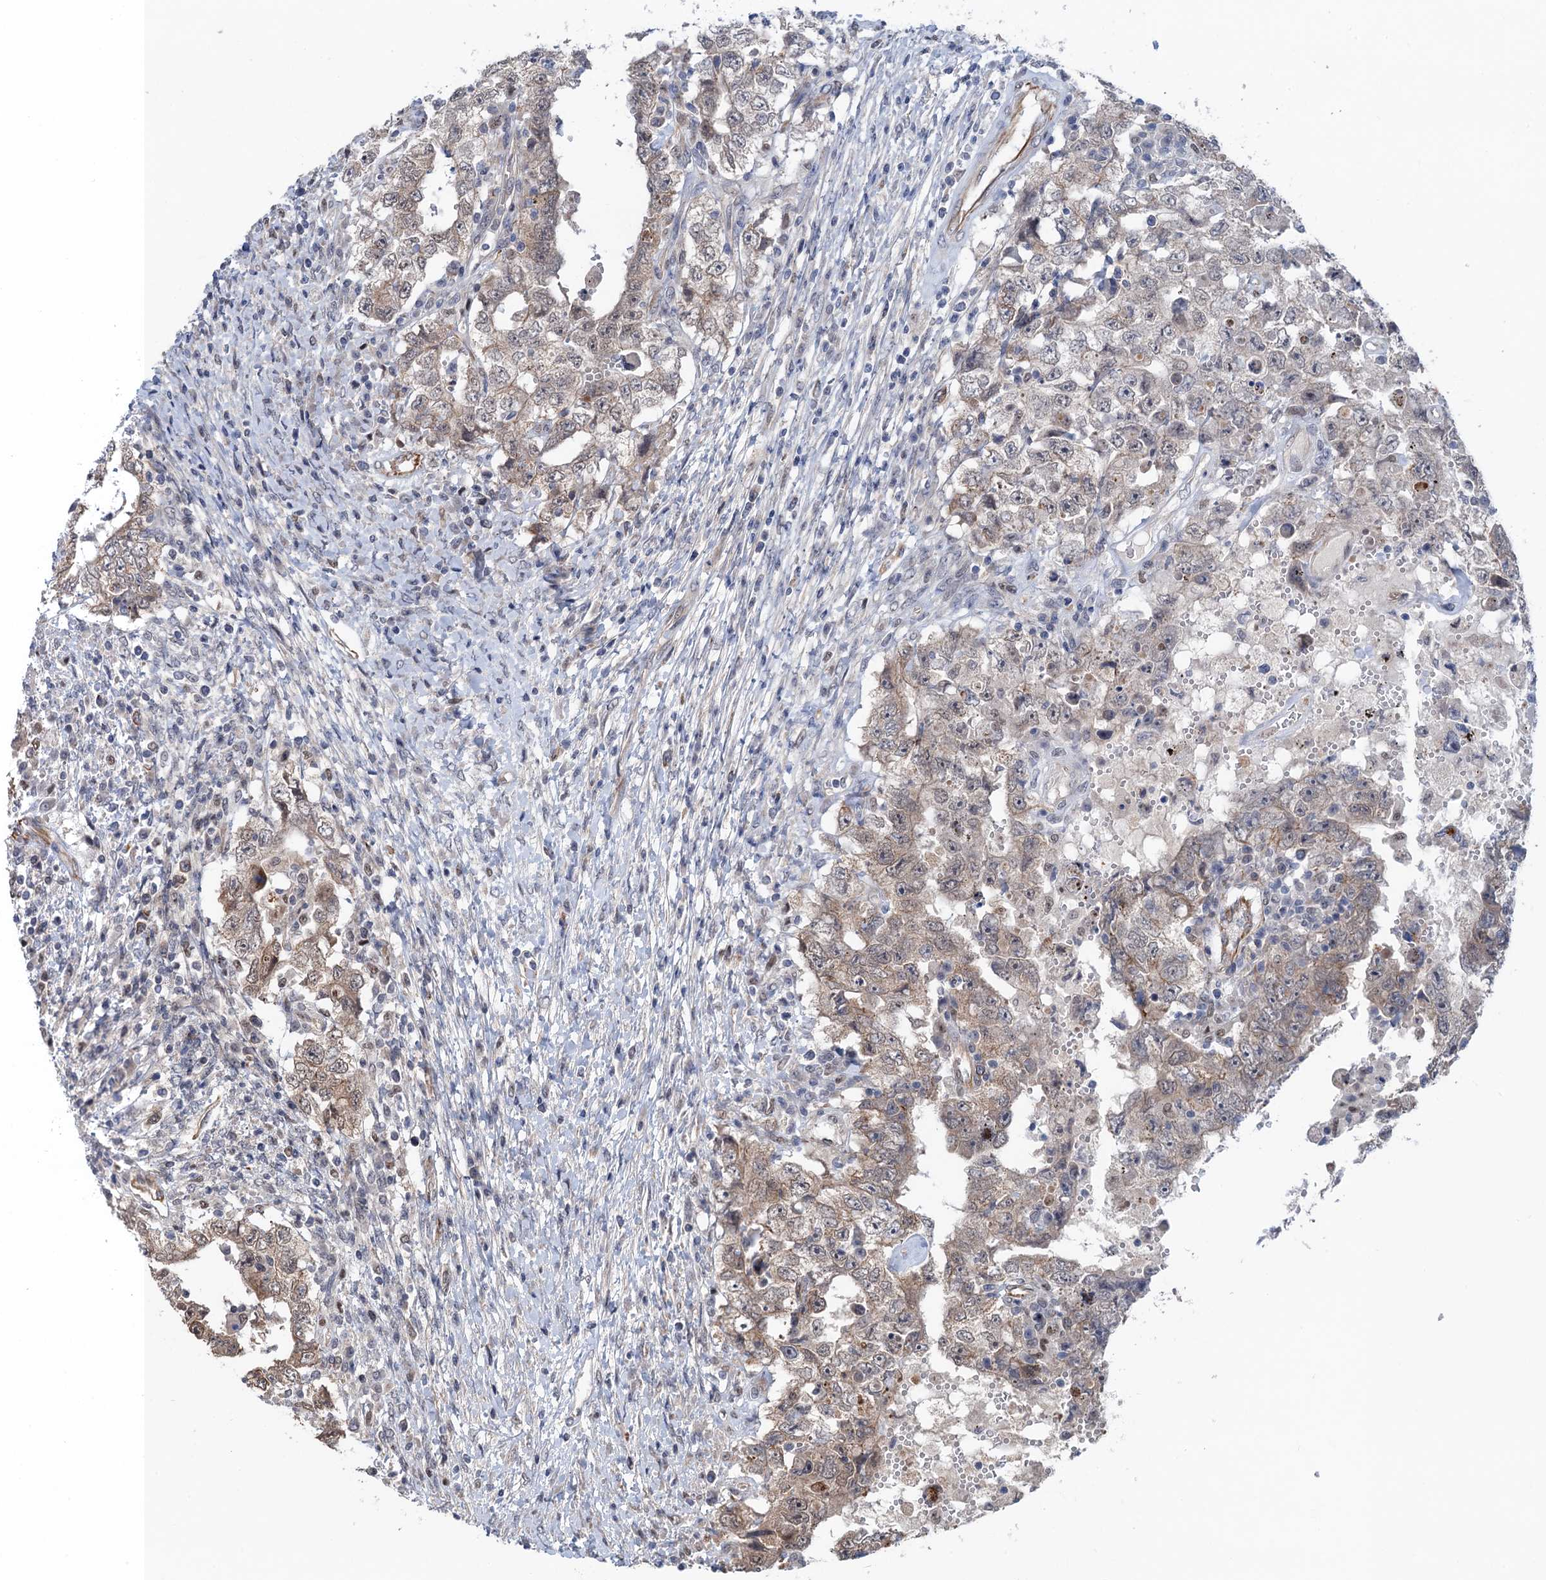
{"staining": {"intensity": "moderate", "quantity": "25%-75%", "location": "cytoplasmic/membranous,nuclear"}, "tissue": "testis cancer", "cell_type": "Tumor cells", "image_type": "cancer", "snomed": [{"axis": "morphology", "description": "Carcinoma, Embryonal, NOS"}, {"axis": "topography", "description": "Testis"}], "caption": "Protein expression analysis of human testis embryonal carcinoma reveals moderate cytoplasmic/membranous and nuclear staining in approximately 25%-75% of tumor cells.", "gene": "TTC31", "patient": {"sex": "male", "age": 26}}